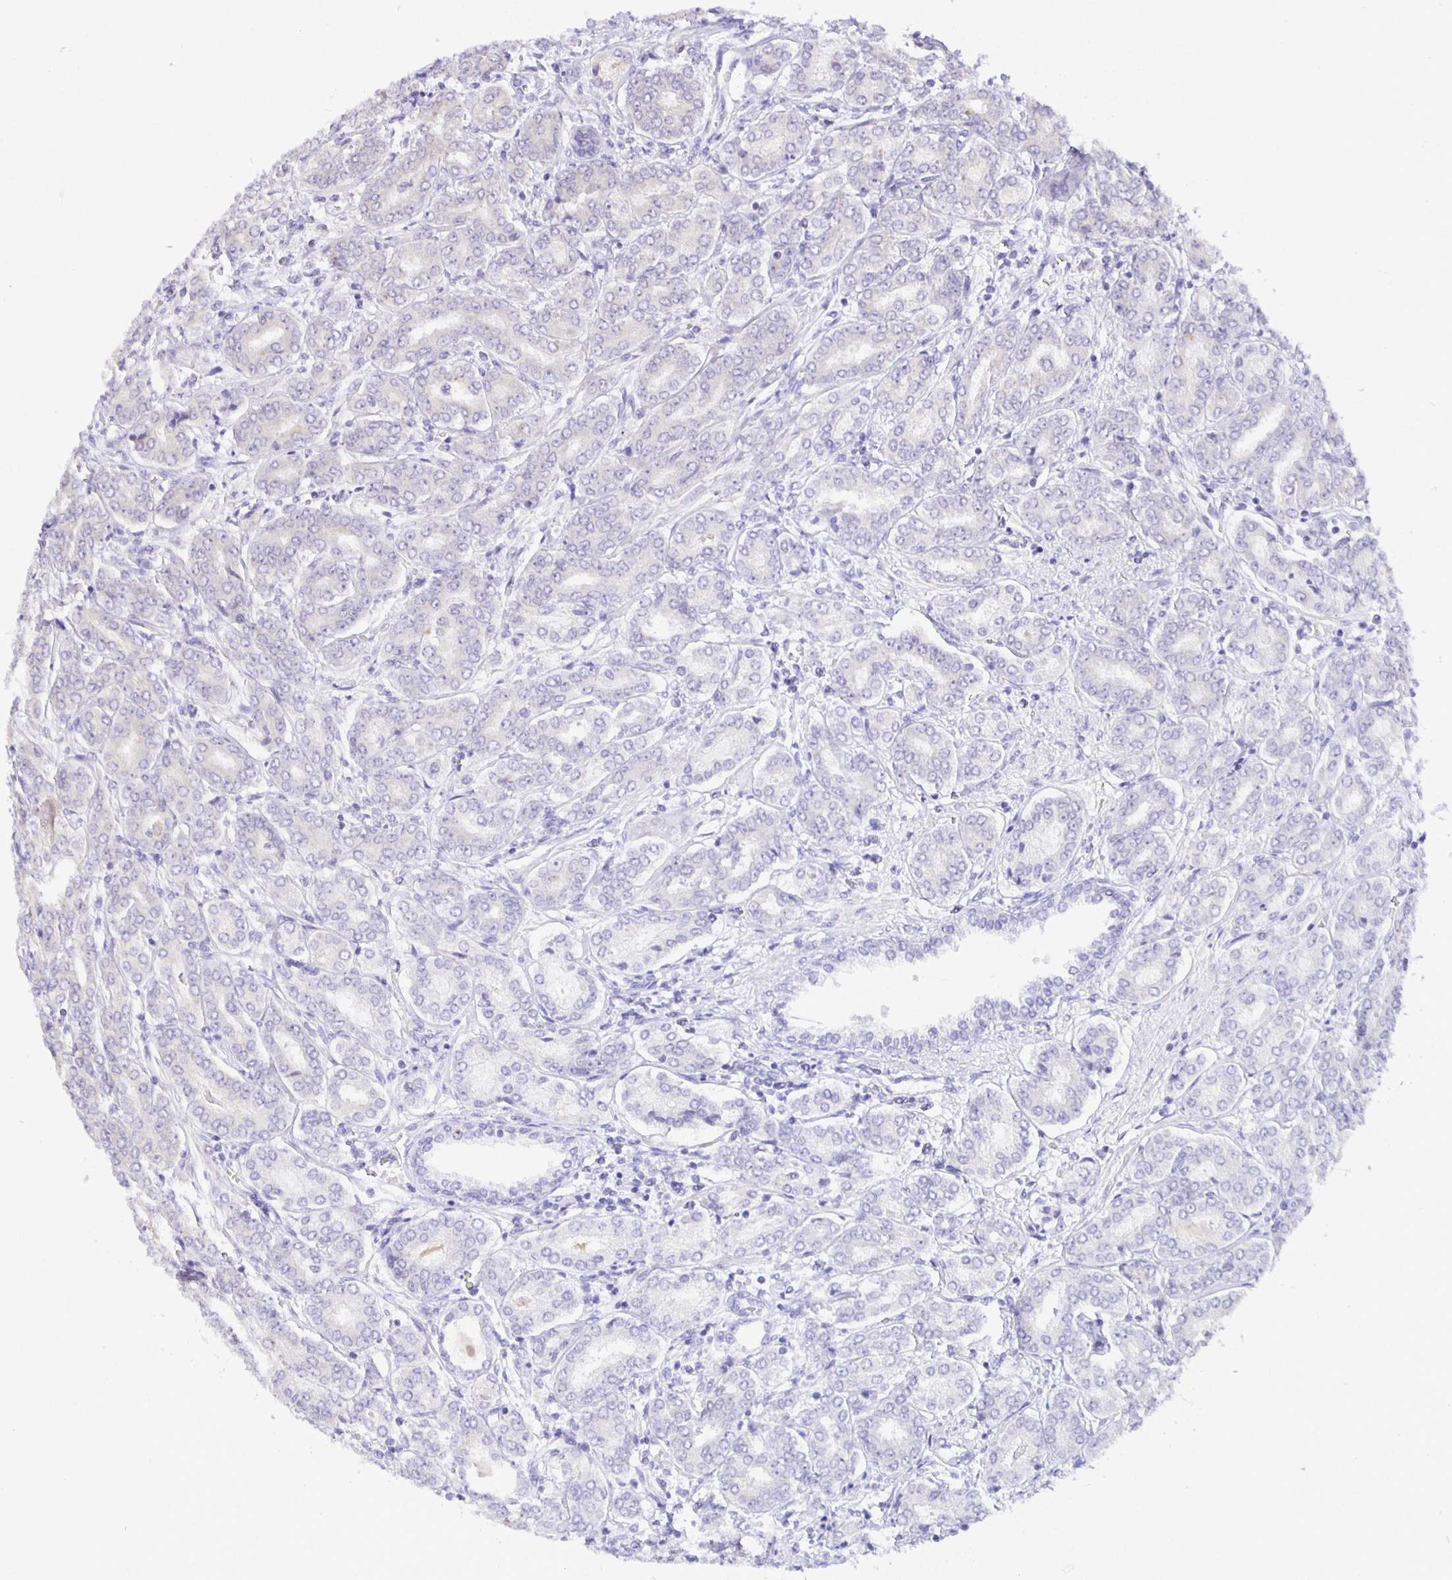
{"staining": {"intensity": "negative", "quantity": "none", "location": "none"}, "tissue": "prostate cancer", "cell_type": "Tumor cells", "image_type": "cancer", "snomed": [{"axis": "morphology", "description": "Adenocarcinoma, High grade"}, {"axis": "topography", "description": "Prostate"}], "caption": "Human prostate adenocarcinoma (high-grade) stained for a protein using immunohistochemistry (IHC) reveals no staining in tumor cells.", "gene": "MIEN1", "patient": {"sex": "male", "age": 72}}